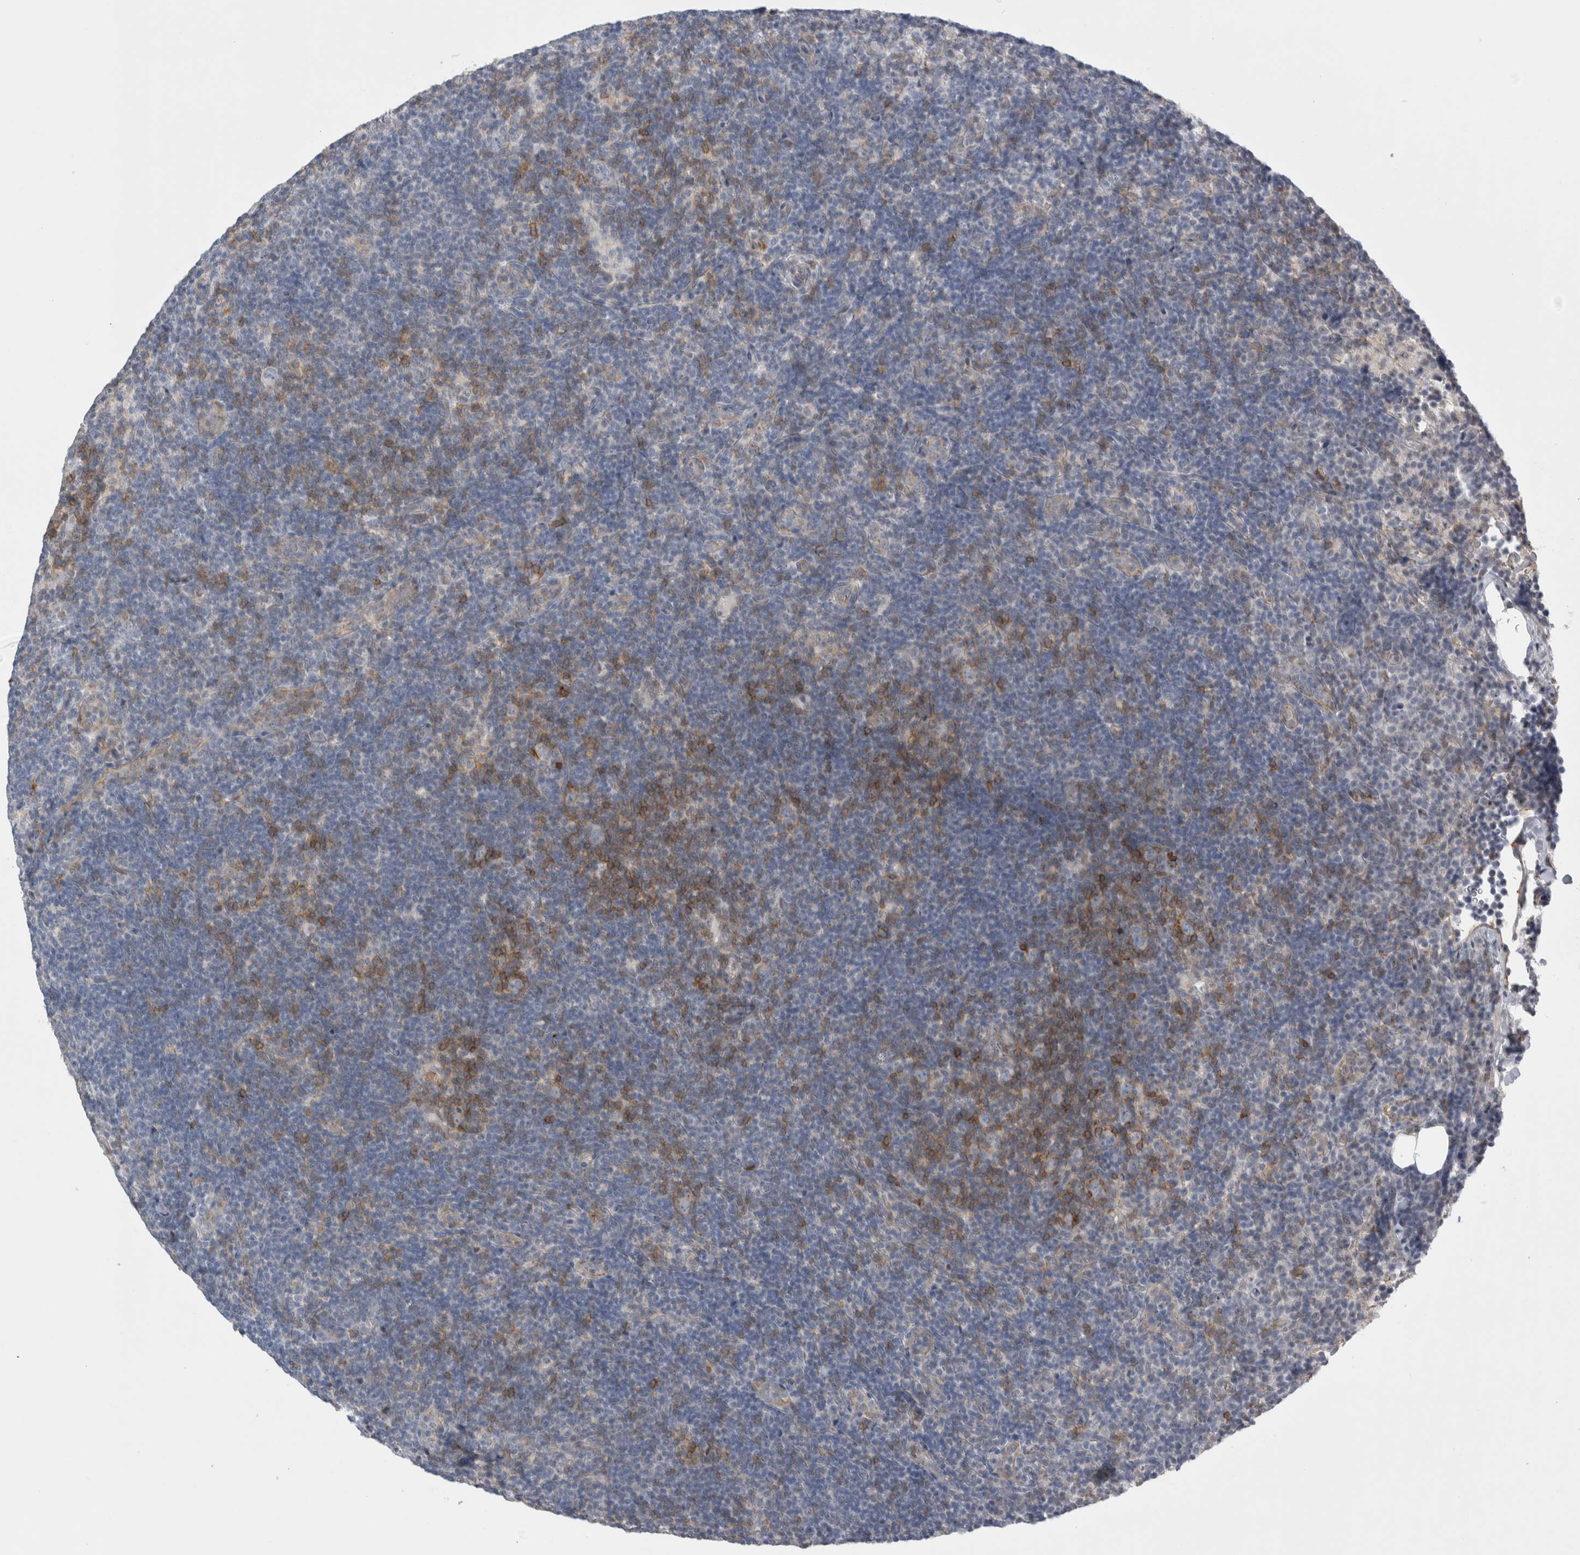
{"staining": {"intensity": "negative", "quantity": "none", "location": "none"}, "tissue": "lymphoma", "cell_type": "Tumor cells", "image_type": "cancer", "snomed": [{"axis": "morphology", "description": "Hodgkin's disease, NOS"}, {"axis": "topography", "description": "Lymph node"}], "caption": "Human lymphoma stained for a protein using immunohistochemistry reveals no positivity in tumor cells.", "gene": "VANGL1", "patient": {"sex": "female", "age": 57}}